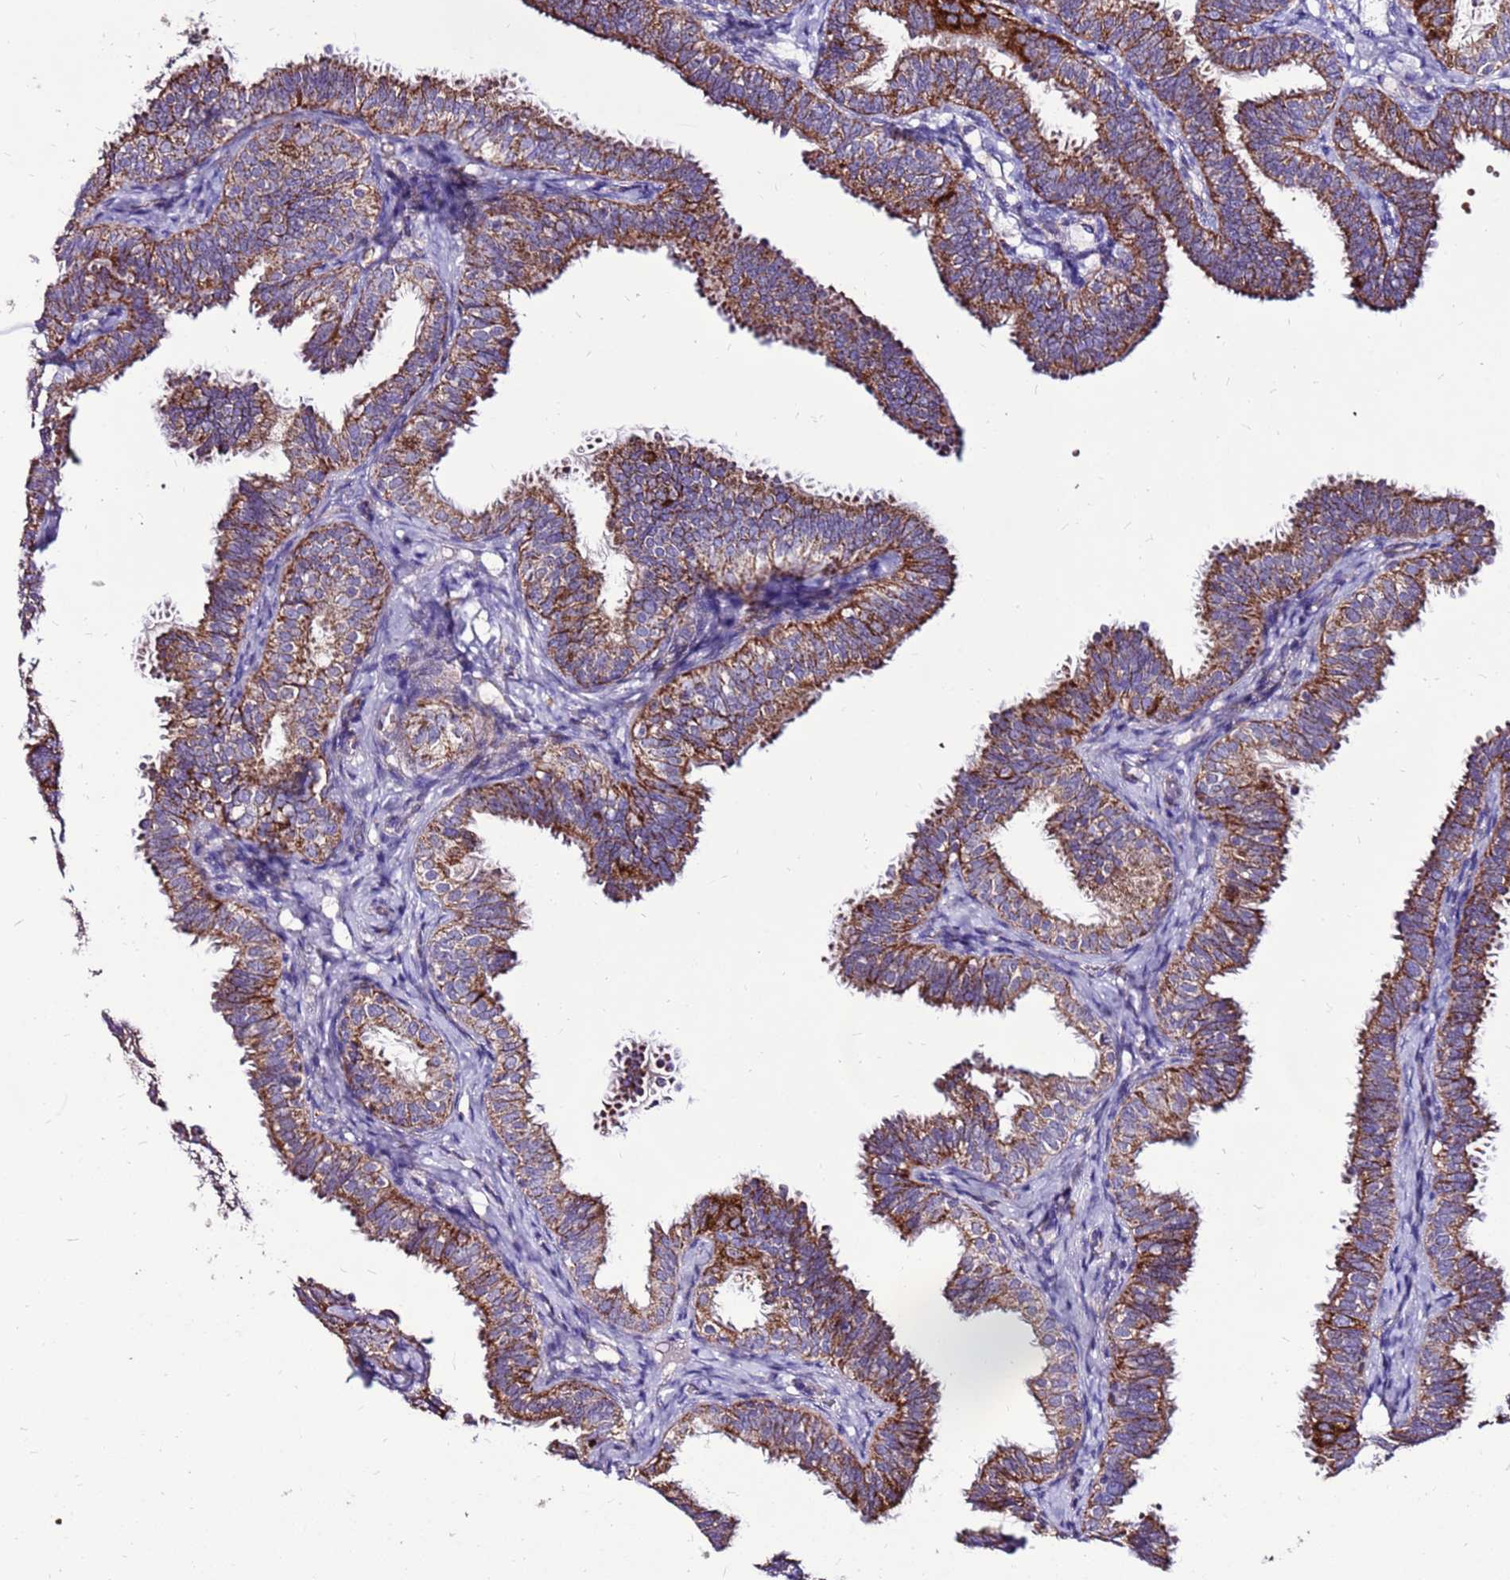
{"staining": {"intensity": "strong", "quantity": "25%-75%", "location": "cytoplasmic/membranous"}, "tissue": "fallopian tube", "cell_type": "Glandular cells", "image_type": "normal", "snomed": [{"axis": "morphology", "description": "Normal tissue, NOS"}, {"axis": "topography", "description": "Fallopian tube"}], "caption": "Immunohistochemistry (IHC) (DAB) staining of unremarkable fallopian tube exhibits strong cytoplasmic/membranous protein staining in approximately 25%-75% of glandular cells.", "gene": "SPSB3", "patient": {"sex": "female", "age": 35}}